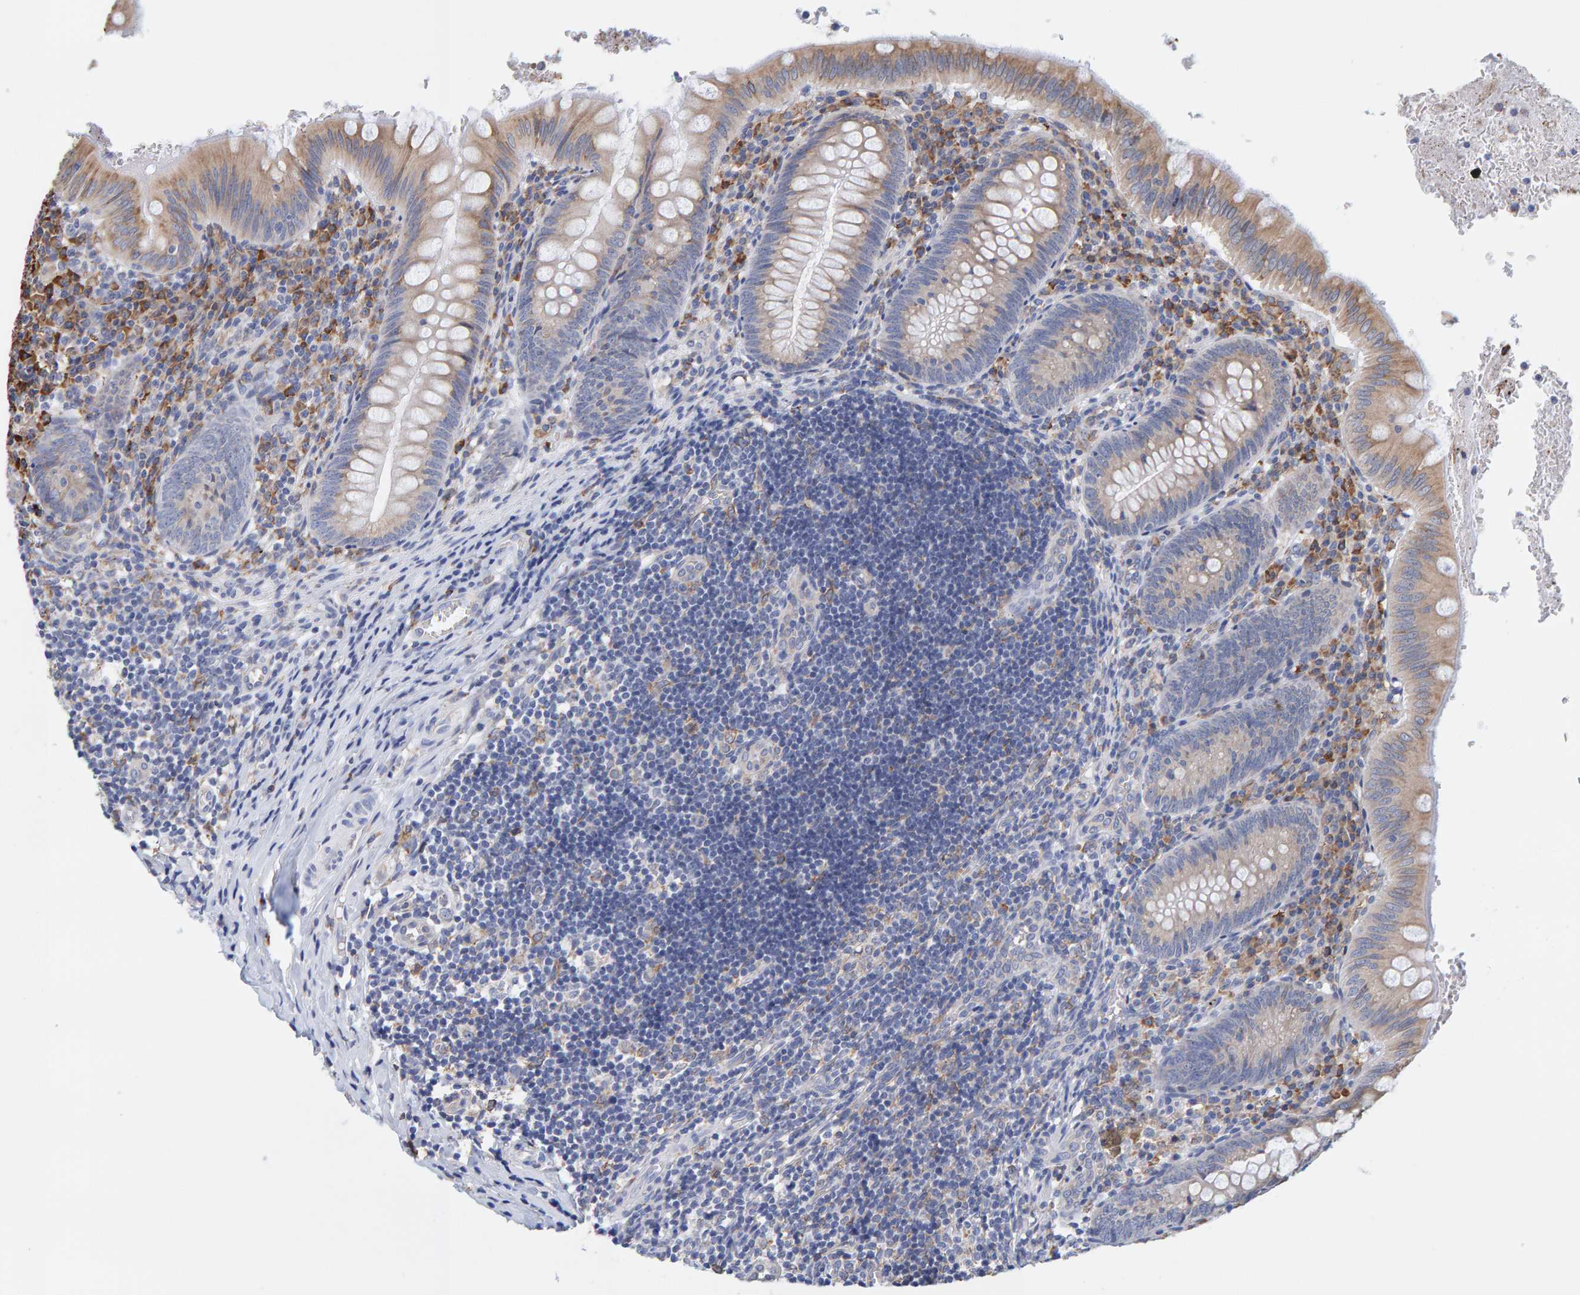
{"staining": {"intensity": "moderate", "quantity": "<25%", "location": "cytoplasmic/membranous"}, "tissue": "appendix", "cell_type": "Glandular cells", "image_type": "normal", "snomed": [{"axis": "morphology", "description": "Normal tissue, NOS"}, {"axis": "topography", "description": "Appendix"}], "caption": "Immunohistochemical staining of normal human appendix displays <25% levels of moderate cytoplasmic/membranous protein expression in about <25% of glandular cells. (DAB IHC with brightfield microscopy, high magnification).", "gene": "SGPL1", "patient": {"sex": "male", "age": 8}}